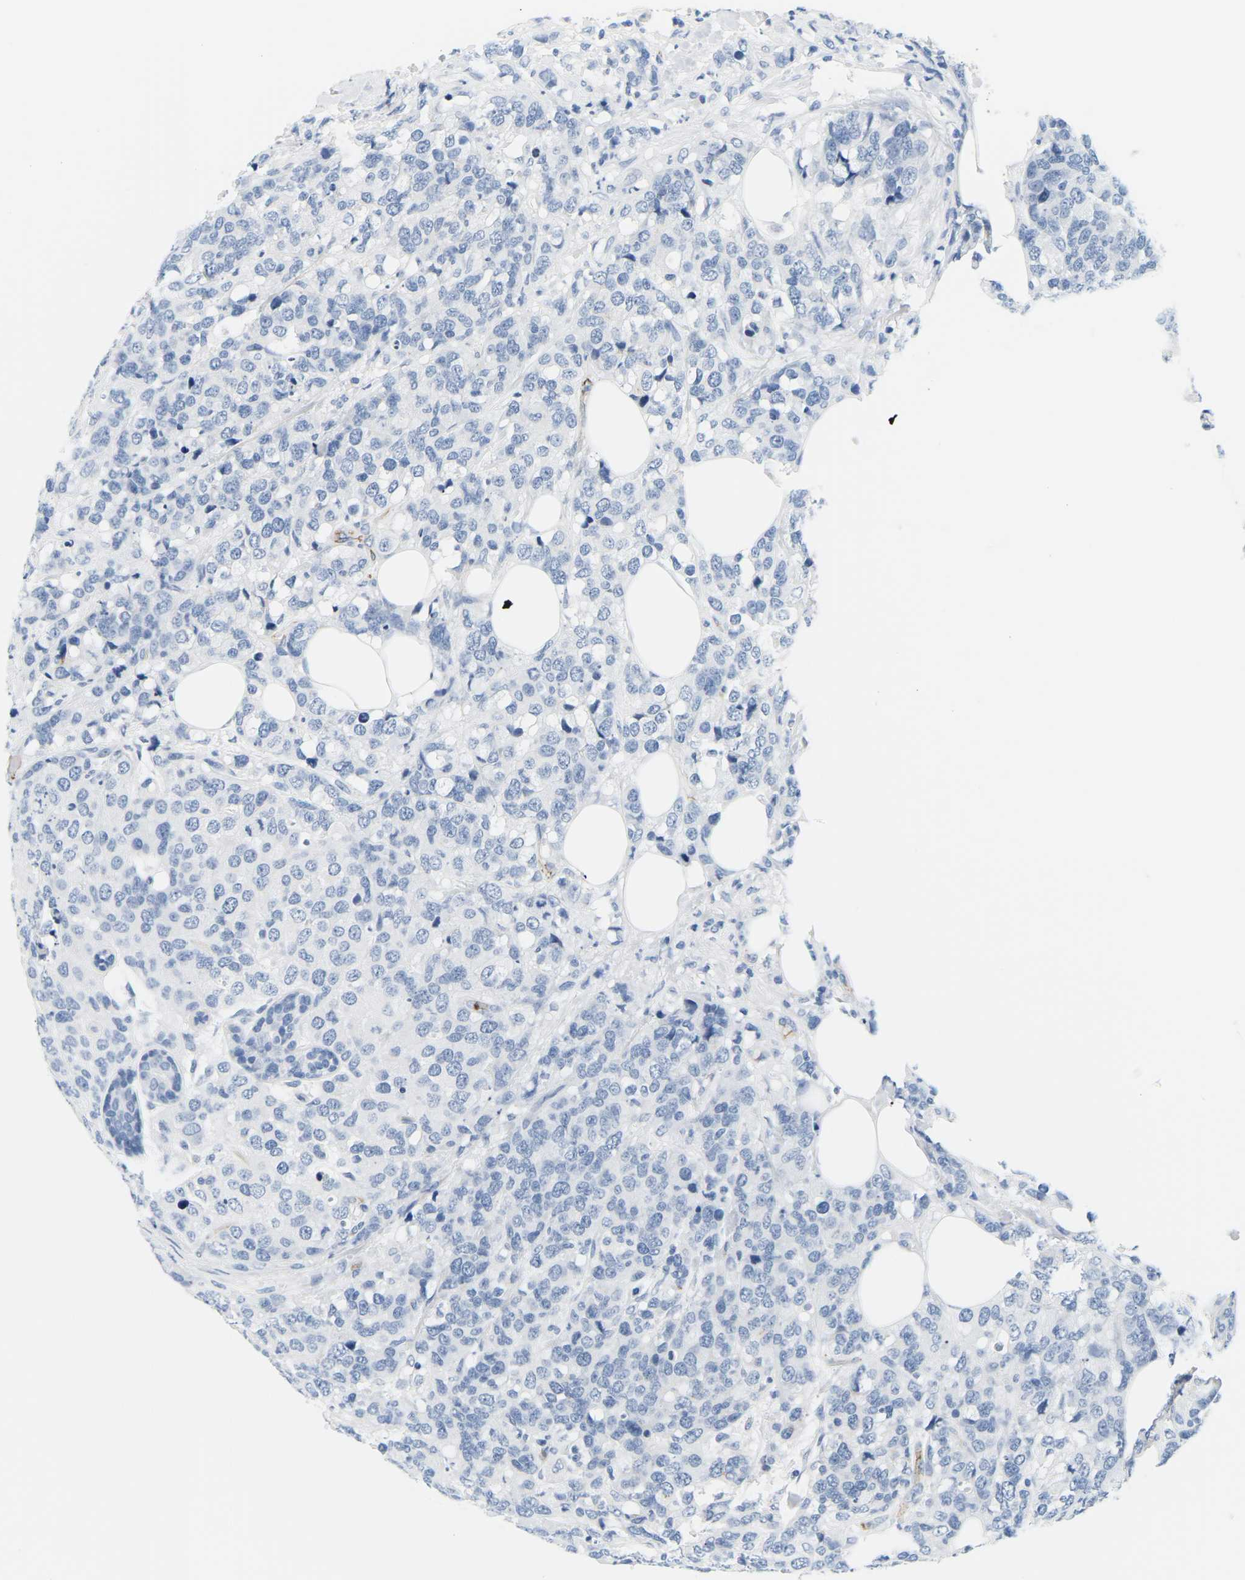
{"staining": {"intensity": "negative", "quantity": "none", "location": "none"}, "tissue": "breast cancer", "cell_type": "Tumor cells", "image_type": "cancer", "snomed": [{"axis": "morphology", "description": "Lobular carcinoma"}, {"axis": "topography", "description": "Breast"}], "caption": "A micrograph of breast cancer (lobular carcinoma) stained for a protein exhibits no brown staining in tumor cells.", "gene": "APOB", "patient": {"sex": "female", "age": 59}}